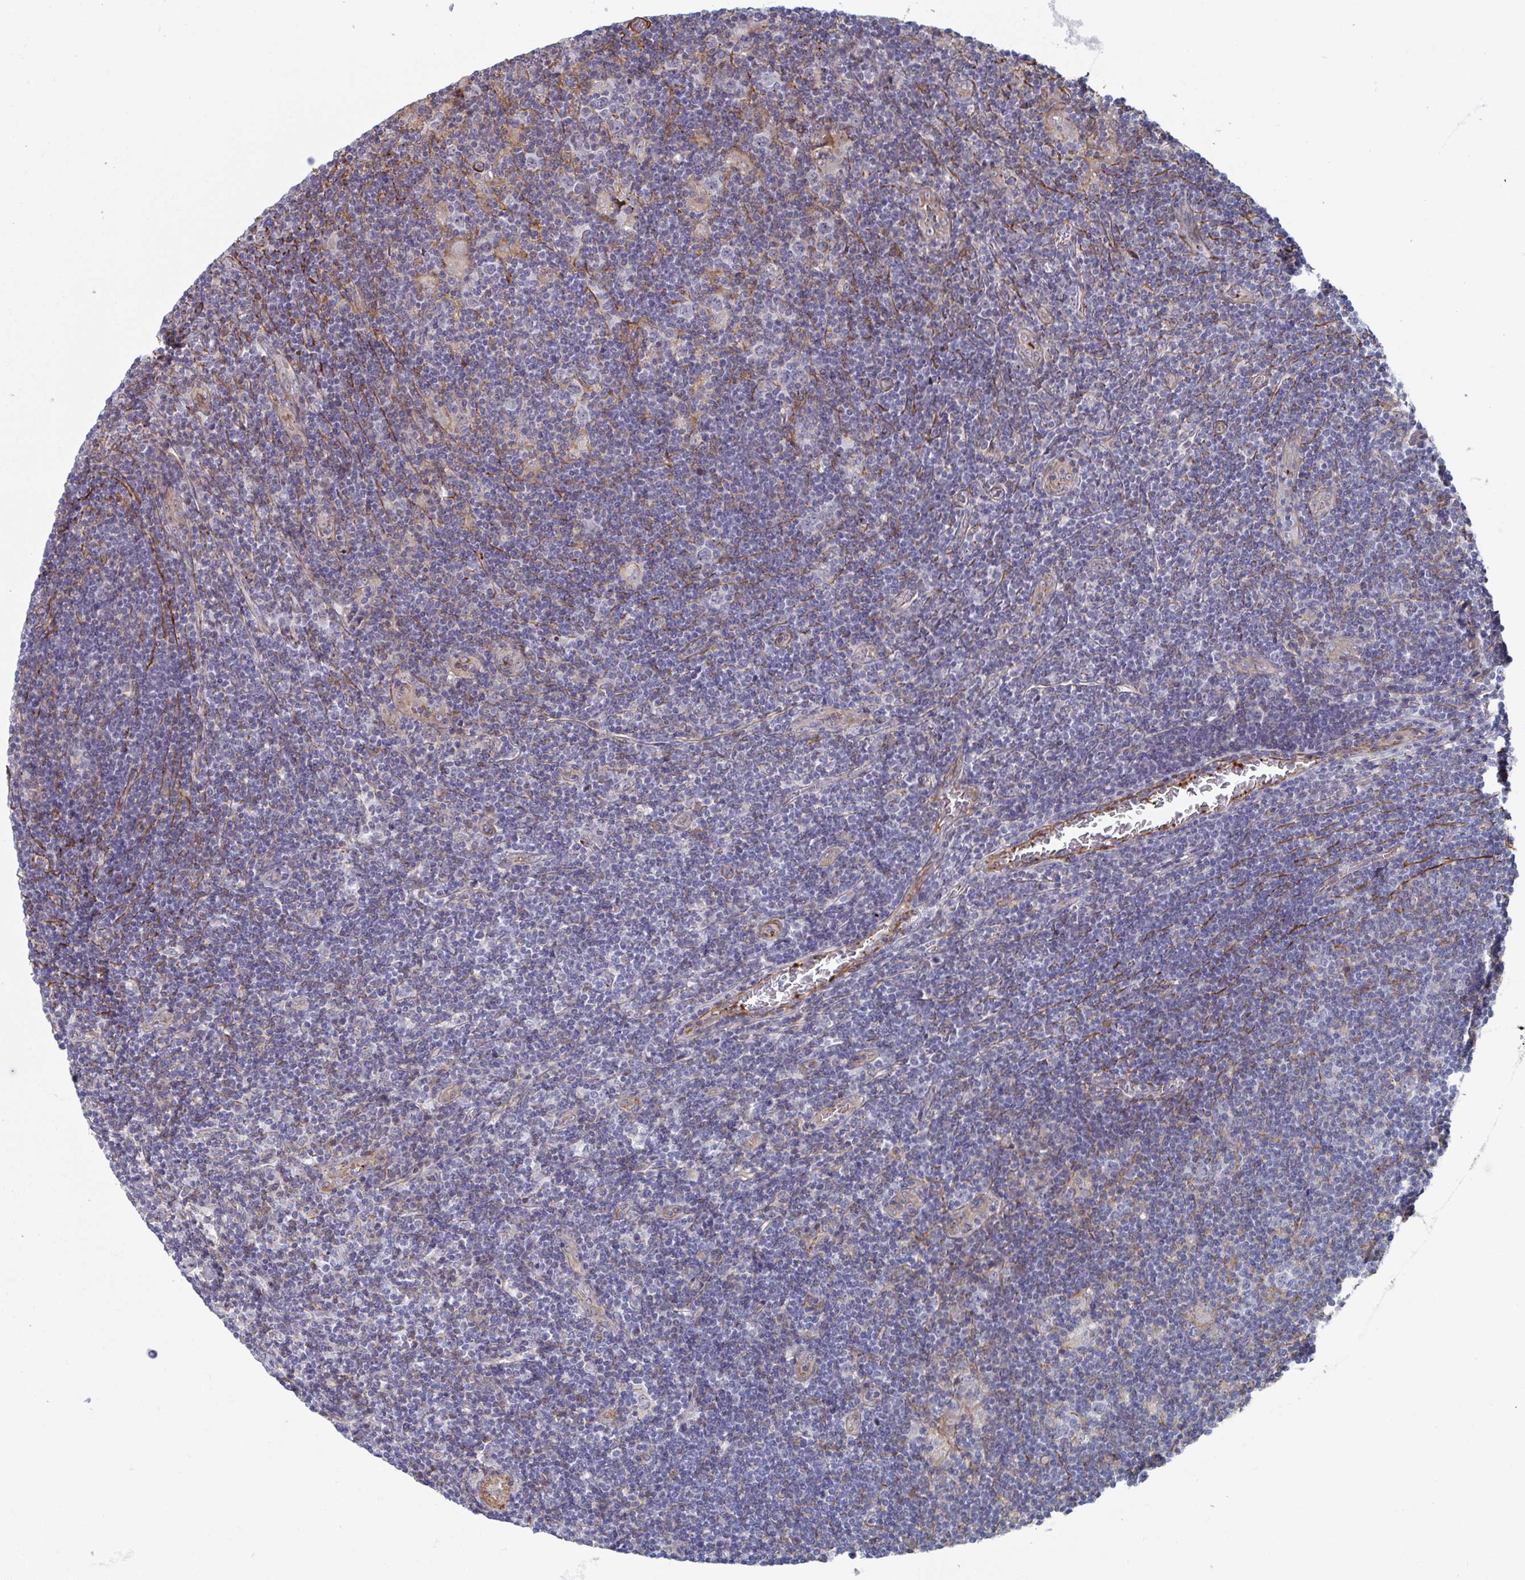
{"staining": {"intensity": "negative", "quantity": "none", "location": "none"}, "tissue": "lymphoma", "cell_type": "Tumor cells", "image_type": "cancer", "snomed": [{"axis": "morphology", "description": "Hodgkin's disease, NOS"}, {"axis": "topography", "description": "Lymph node"}], "caption": "IHC histopathology image of human lymphoma stained for a protein (brown), which exhibits no staining in tumor cells. The staining was performed using DAB (3,3'-diaminobenzidine) to visualize the protein expression in brown, while the nuclei were stained in blue with hematoxylin (Magnification: 20x).", "gene": "NEURL4", "patient": {"sex": "male", "age": 40}}